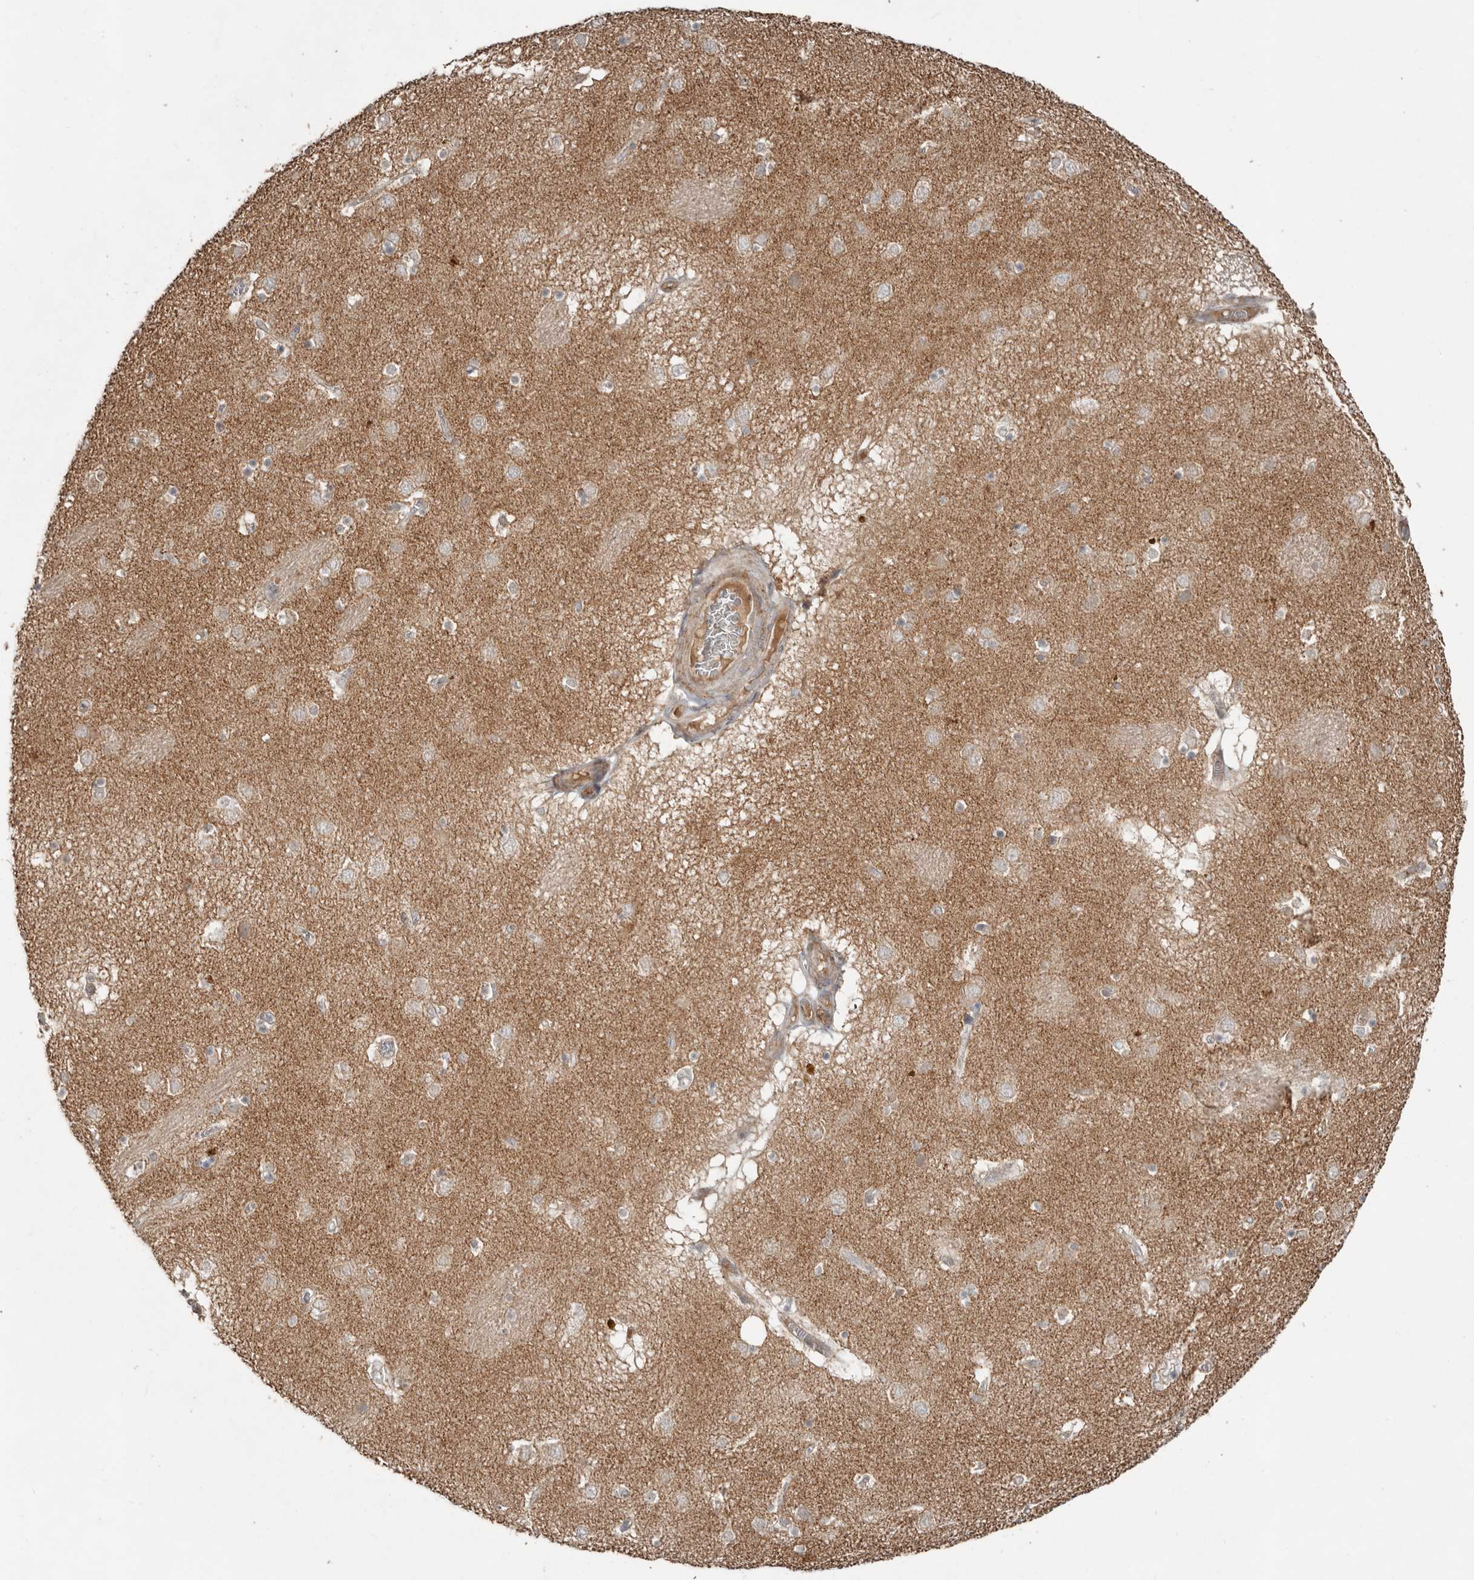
{"staining": {"intensity": "weak", "quantity": "<25%", "location": "cytoplasmic/membranous"}, "tissue": "caudate", "cell_type": "Glial cells", "image_type": "normal", "snomed": [{"axis": "morphology", "description": "Normal tissue, NOS"}, {"axis": "topography", "description": "Lateral ventricle wall"}], "caption": "An IHC micrograph of unremarkable caudate is shown. There is no staining in glial cells of caudate. The staining was performed using DAB (3,3'-diaminobenzidine) to visualize the protein expression in brown, while the nuclei were stained in blue with hematoxylin (Magnification: 20x).", "gene": "SLC6A7", "patient": {"sex": "male", "age": 70}}